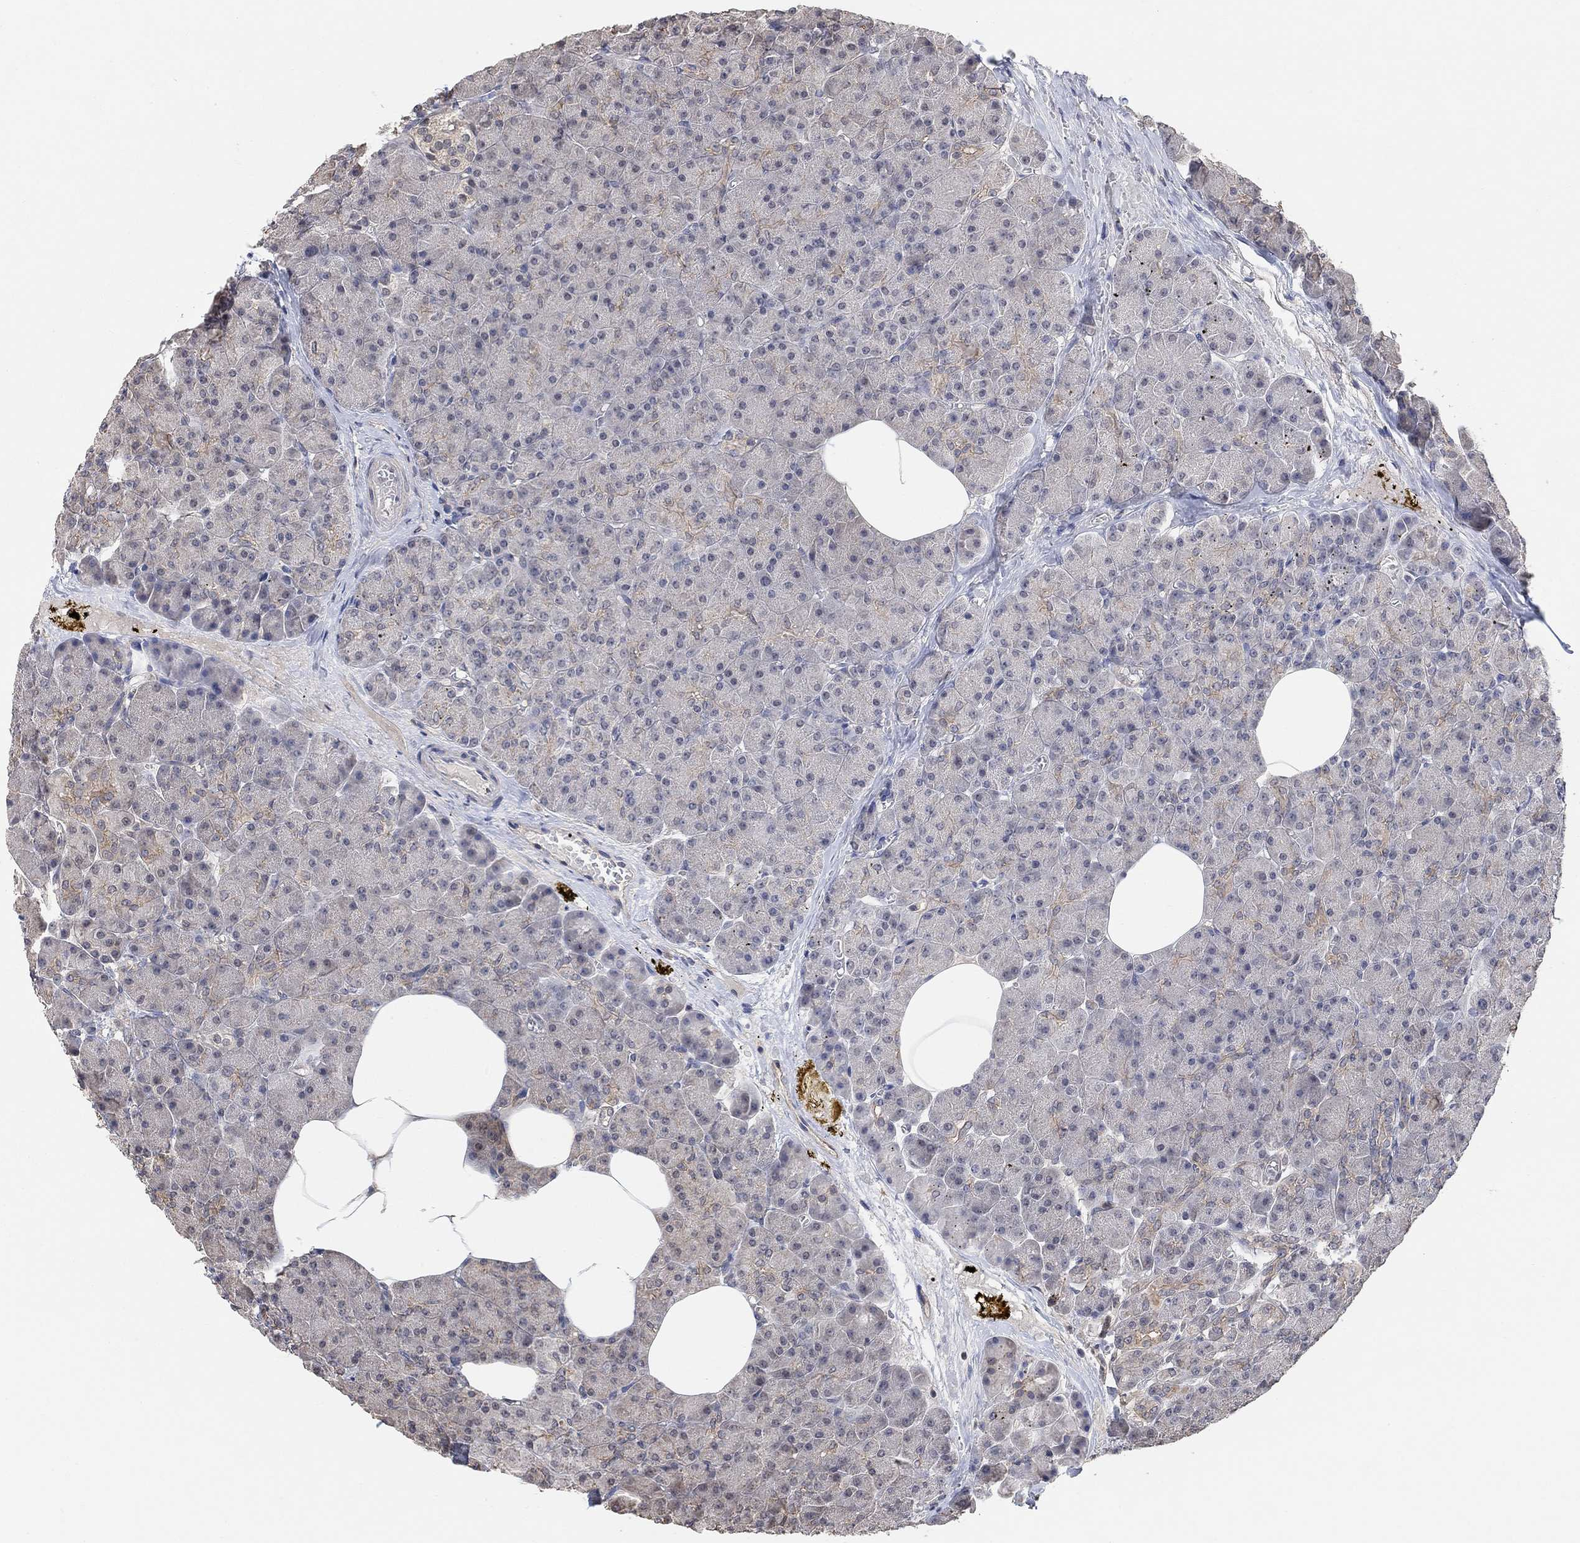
{"staining": {"intensity": "negative", "quantity": "none", "location": "none"}, "tissue": "pancreas", "cell_type": "Exocrine glandular cells", "image_type": "normal", "snomed": [{"axis": "morphology", "description": "Normal tissue, NOS"}, {"axis": "topography", "description": "Pancreas"}], "caption": "Immunohistochemical staining of normal human pancreas exhibits no significant staining in exocrine glandular cells. The staining is performed using DAB (3,3'-diaminobenzidine) brown chromogen with nuclei counter-stained in using hematoxylin.", "gene": "UNC5B", "patient": {"sex": "female", "age": 45}}